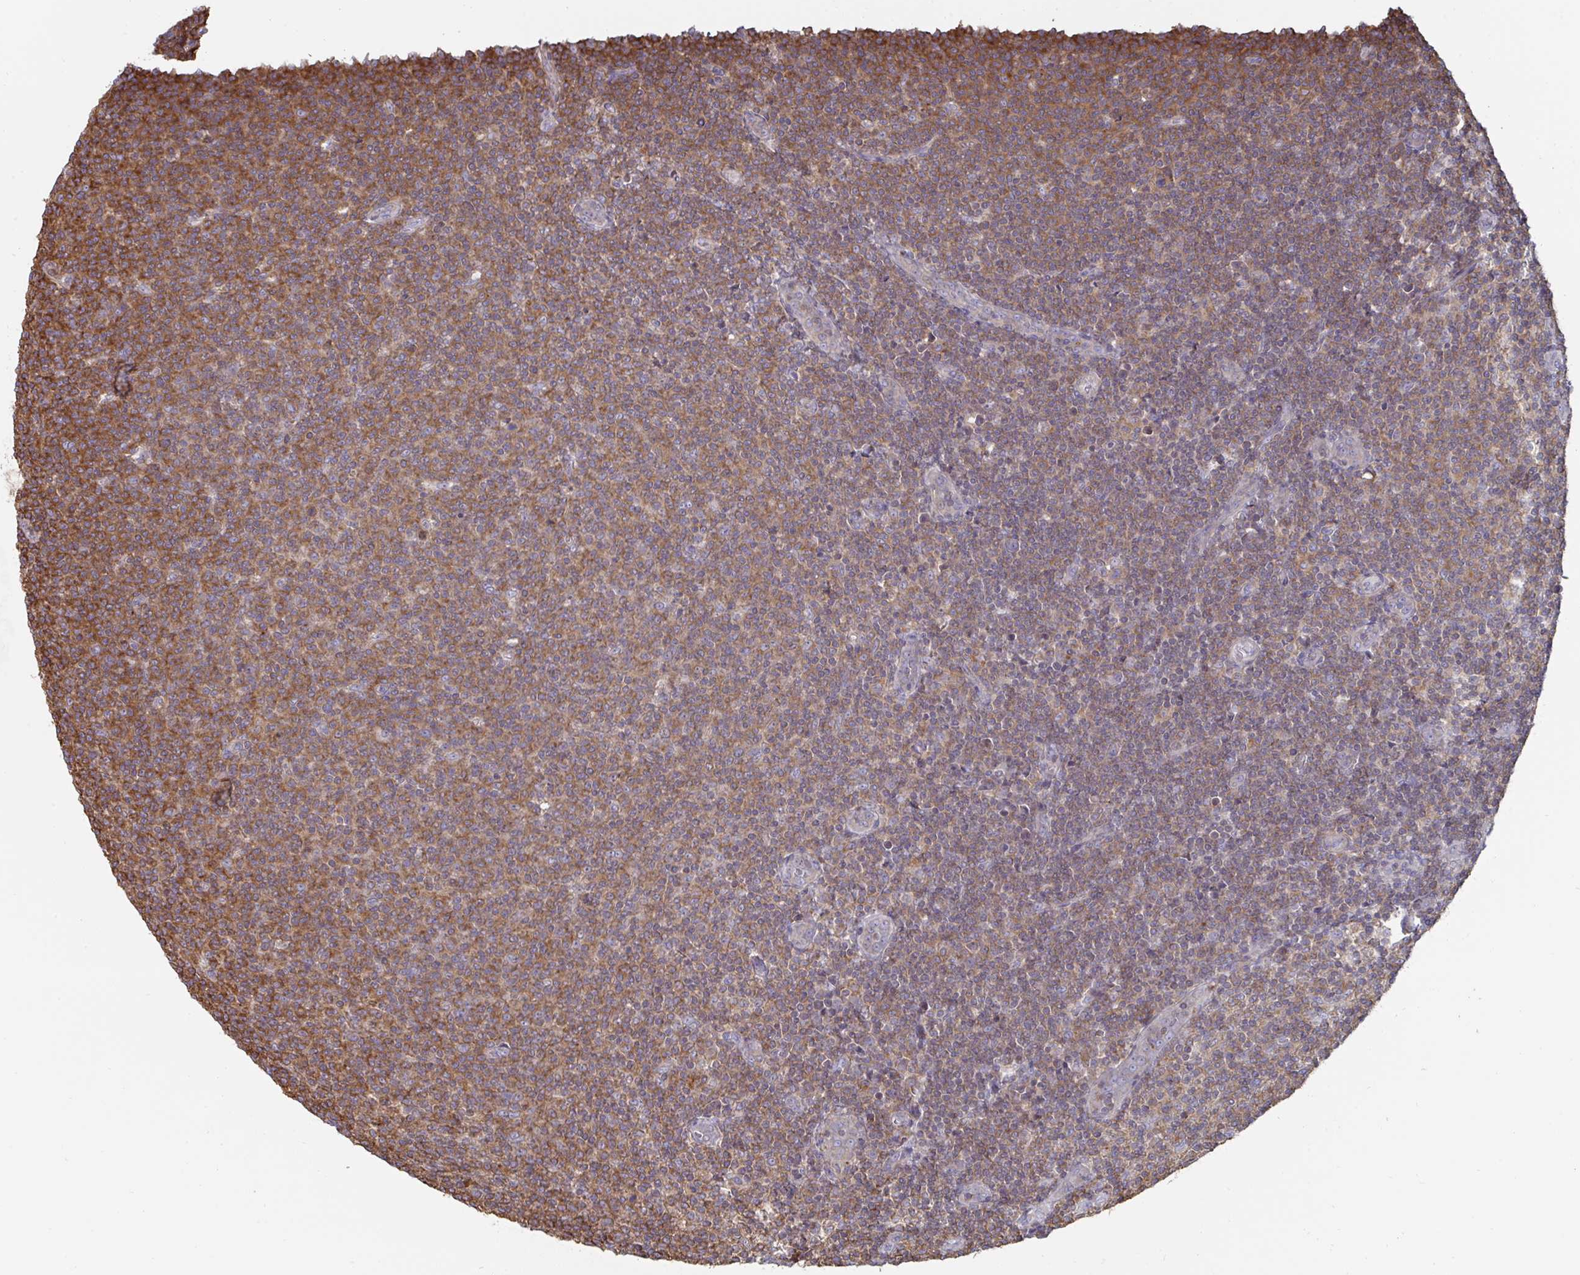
{"staining": {"intensity": "moderate", "quantity": ">75%", "location": "cytoplasmic/membranous"}, "tissue": "lymphoma", "cell_type": "Tumor cells", "image_type": "cancer", "snomed": [{"axis": "morphology", "description": "Malignant lymphoma, non-Hodgkin's type, Low grade"}, {"axis": "topography", "description": "Lymph node"}], "caption": "Immunohistochemistry (IHC) image of human lymphoma stained for a protein (brown), which exhibits medium levels of moderate cytoplasmic/membranous positivity in approximately >75% of tumor cells.", "gene": "DZANK1", "patient": {"sex": "male", "age": 66}}